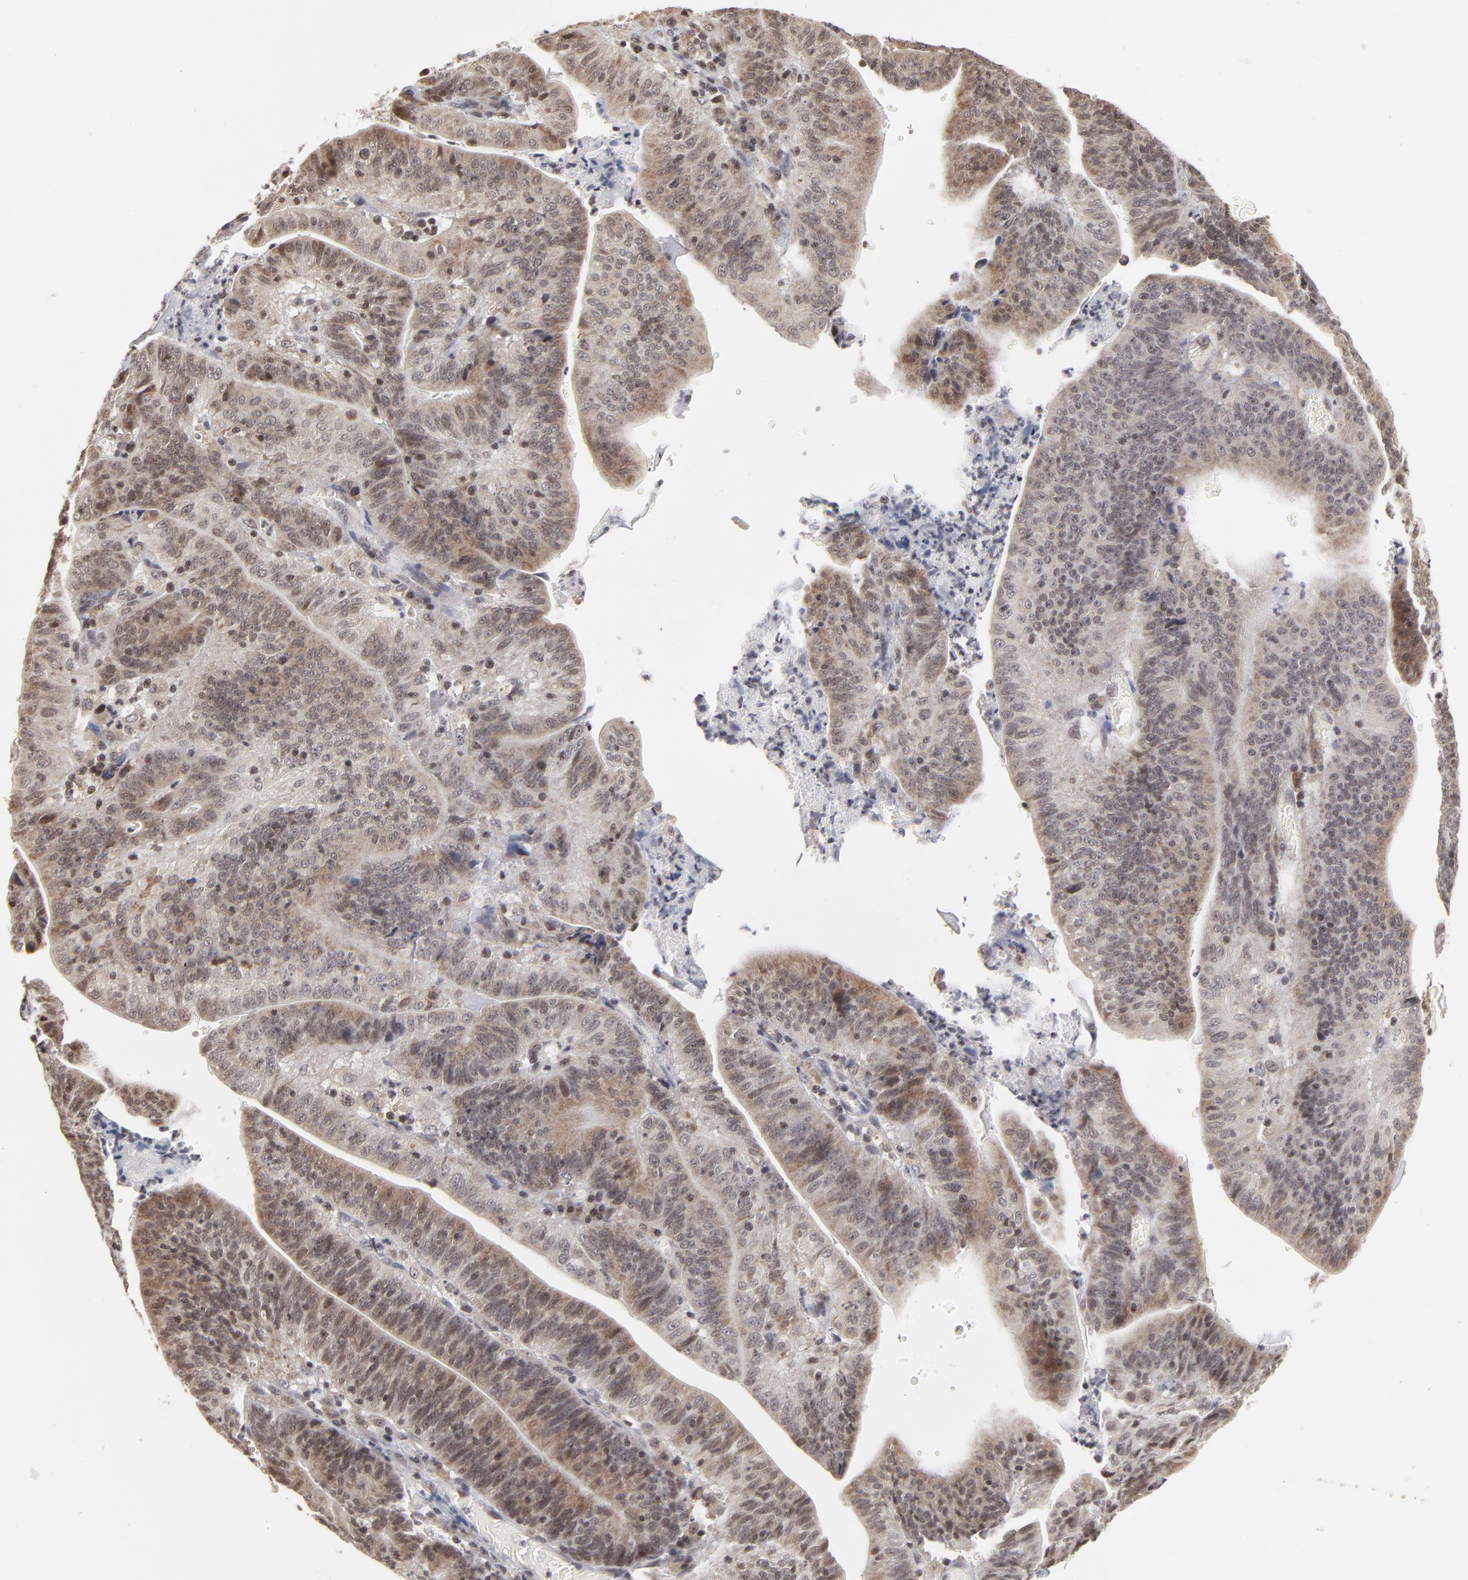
{"staining": {"intensity": "weak", "quantity": ">75%", "location": "cytoplasmic/membranous"}, "tissue": "stomach cancer", "cell_type": "Tumor cells", "image_type": "cancer", "snomed": [{"axis": "morphology", "description": "Adenocarcinoma, NOS"}, {"axis": "topography", "description": "Stomach, lower"}], "caption": "Human adenocarcinoma (stomach) stained with a brown dye shows weak cytoplasmic/membranous positive expression in about >75% of tumor cells.", "gene": "ARIH1", "patient": {"sex": "female", "age": 86}}